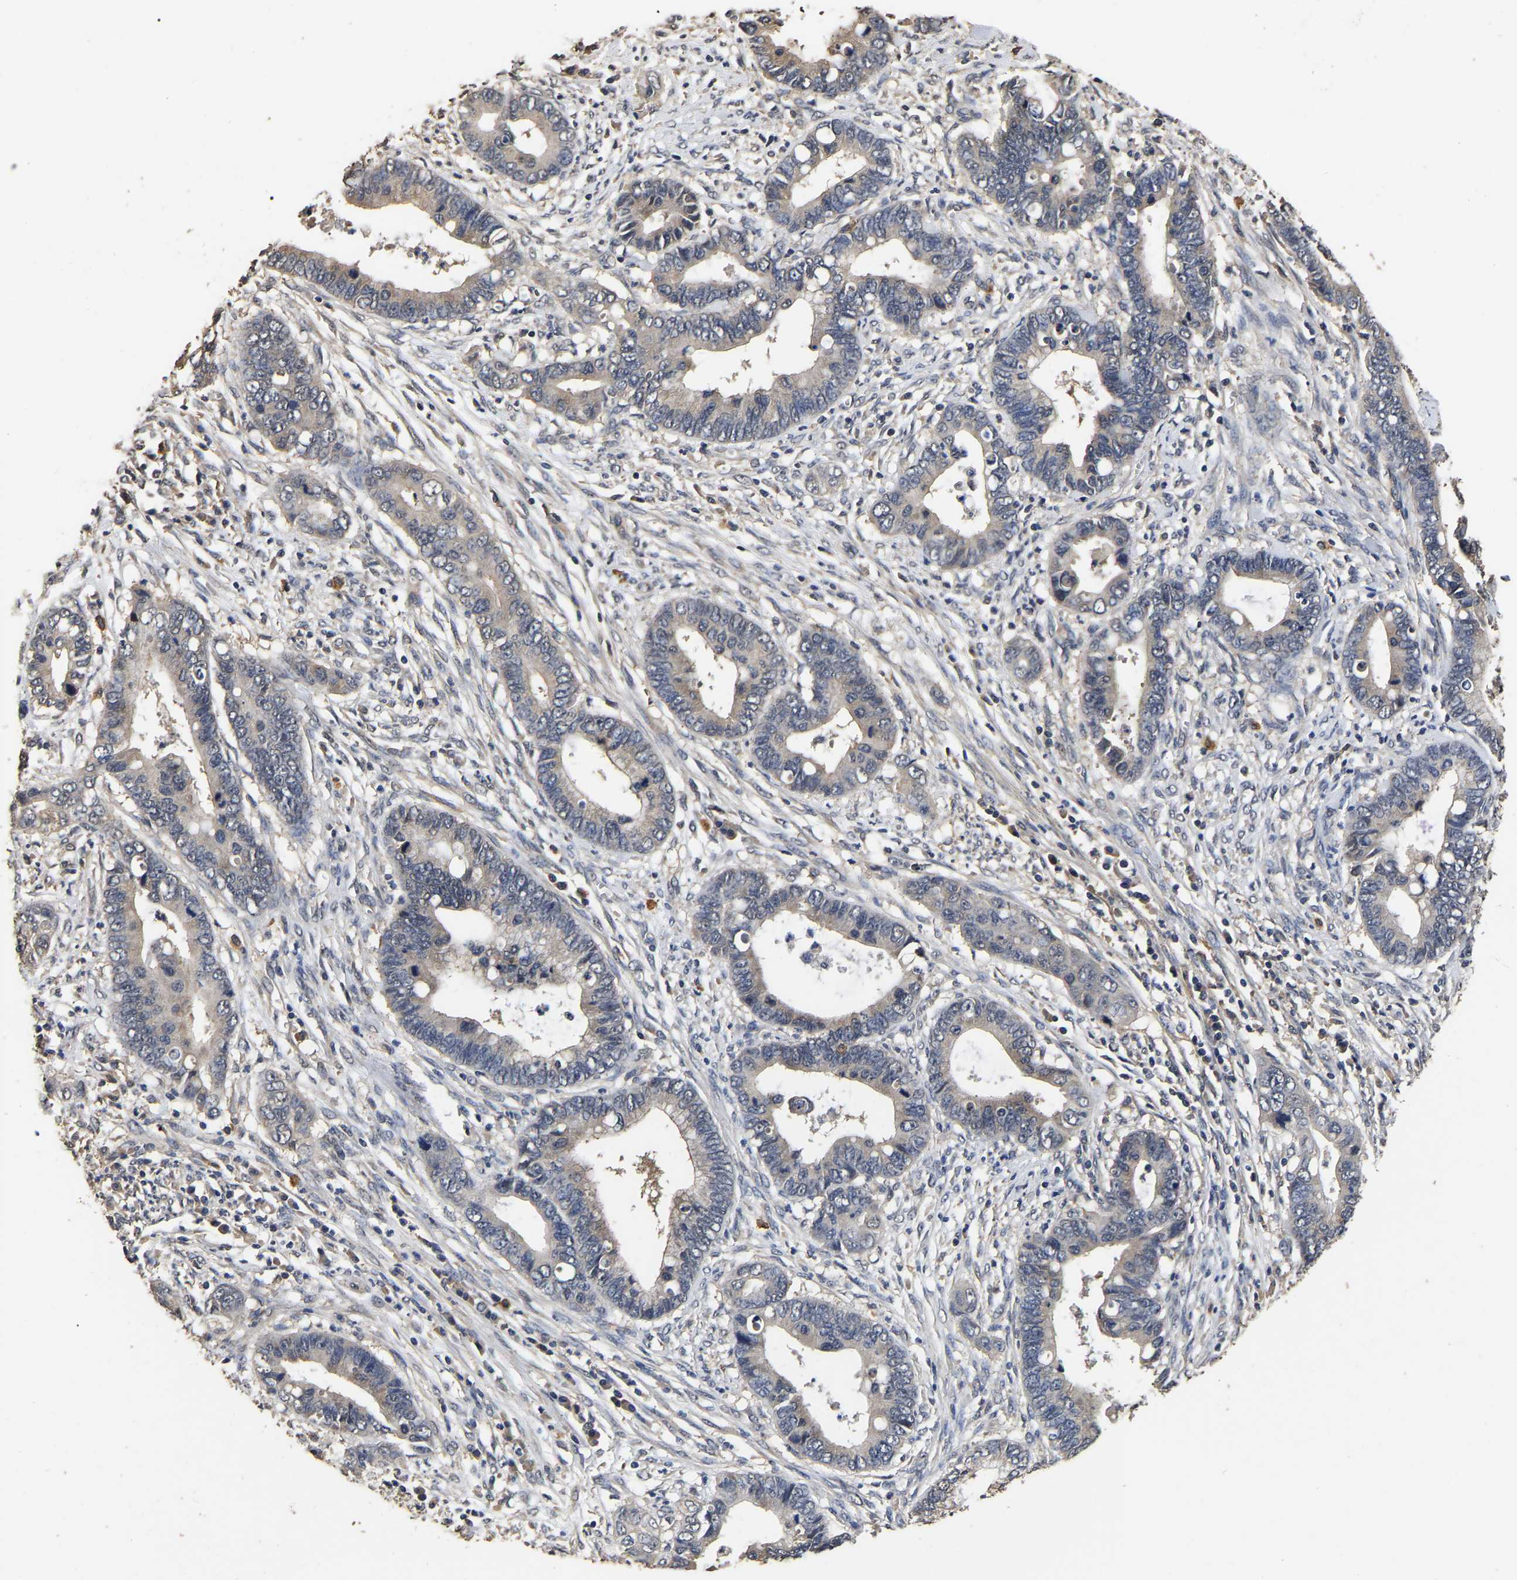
{"staining": {"intensity": "weak", "quantity": "<25%", "location": "cytoplasmic/membranous"}, "tissue": "cervical cancer", "cell_type": "Tumor cells", "image_type": "cancer", "snomed": [{"axis": "morphology", "description": "Adenocarcinoma, NOS"}, {"axis": "topography", "description": "Cervix"}], "caption": "Immunohistochemical staining of human cervical cancer displays no significant expression in tumor cells.", "gene": "STK32C", "patient": {"sex": "female", "age": 44}}